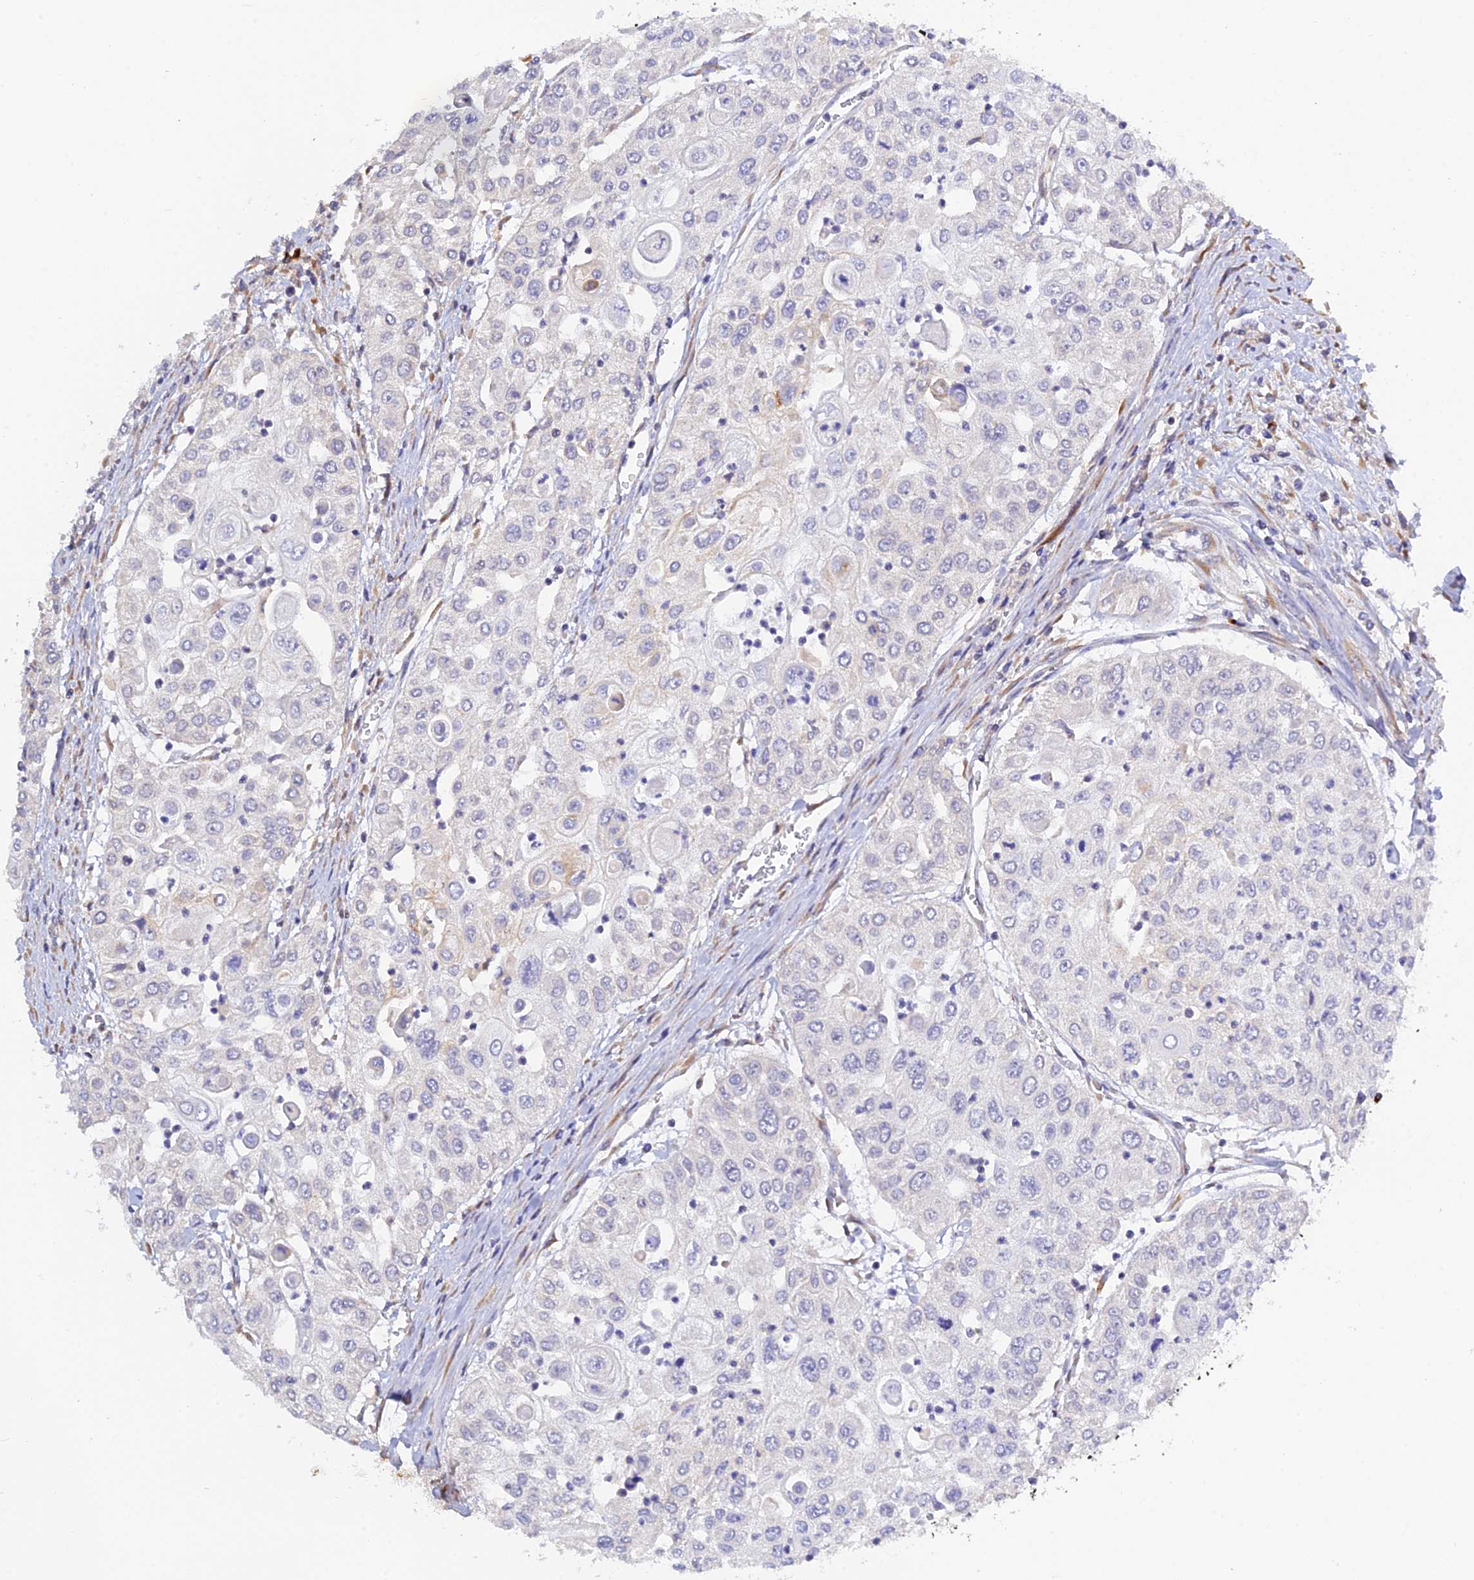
{"staining": {"intensity": "negative", "quantity": "none", "location": "none"}, "tissue": "urothelial cancer", "cell_type": "Tumor cells", "image_type": "cancer", "snomed": [{"axis": "morphology", "description": "Urothelial carcinoma, High grade"}, {"axis": "topography", "description": "Urinary bladder"}], "caption": "High power microscopy micrograph of an immunohistochemistry histopathology image of high-grade urothelial carcinoma, revealing no significant expression in tumor cells.", "gene": "SNX17", "patient": {"sex": "female", "age": 79}}